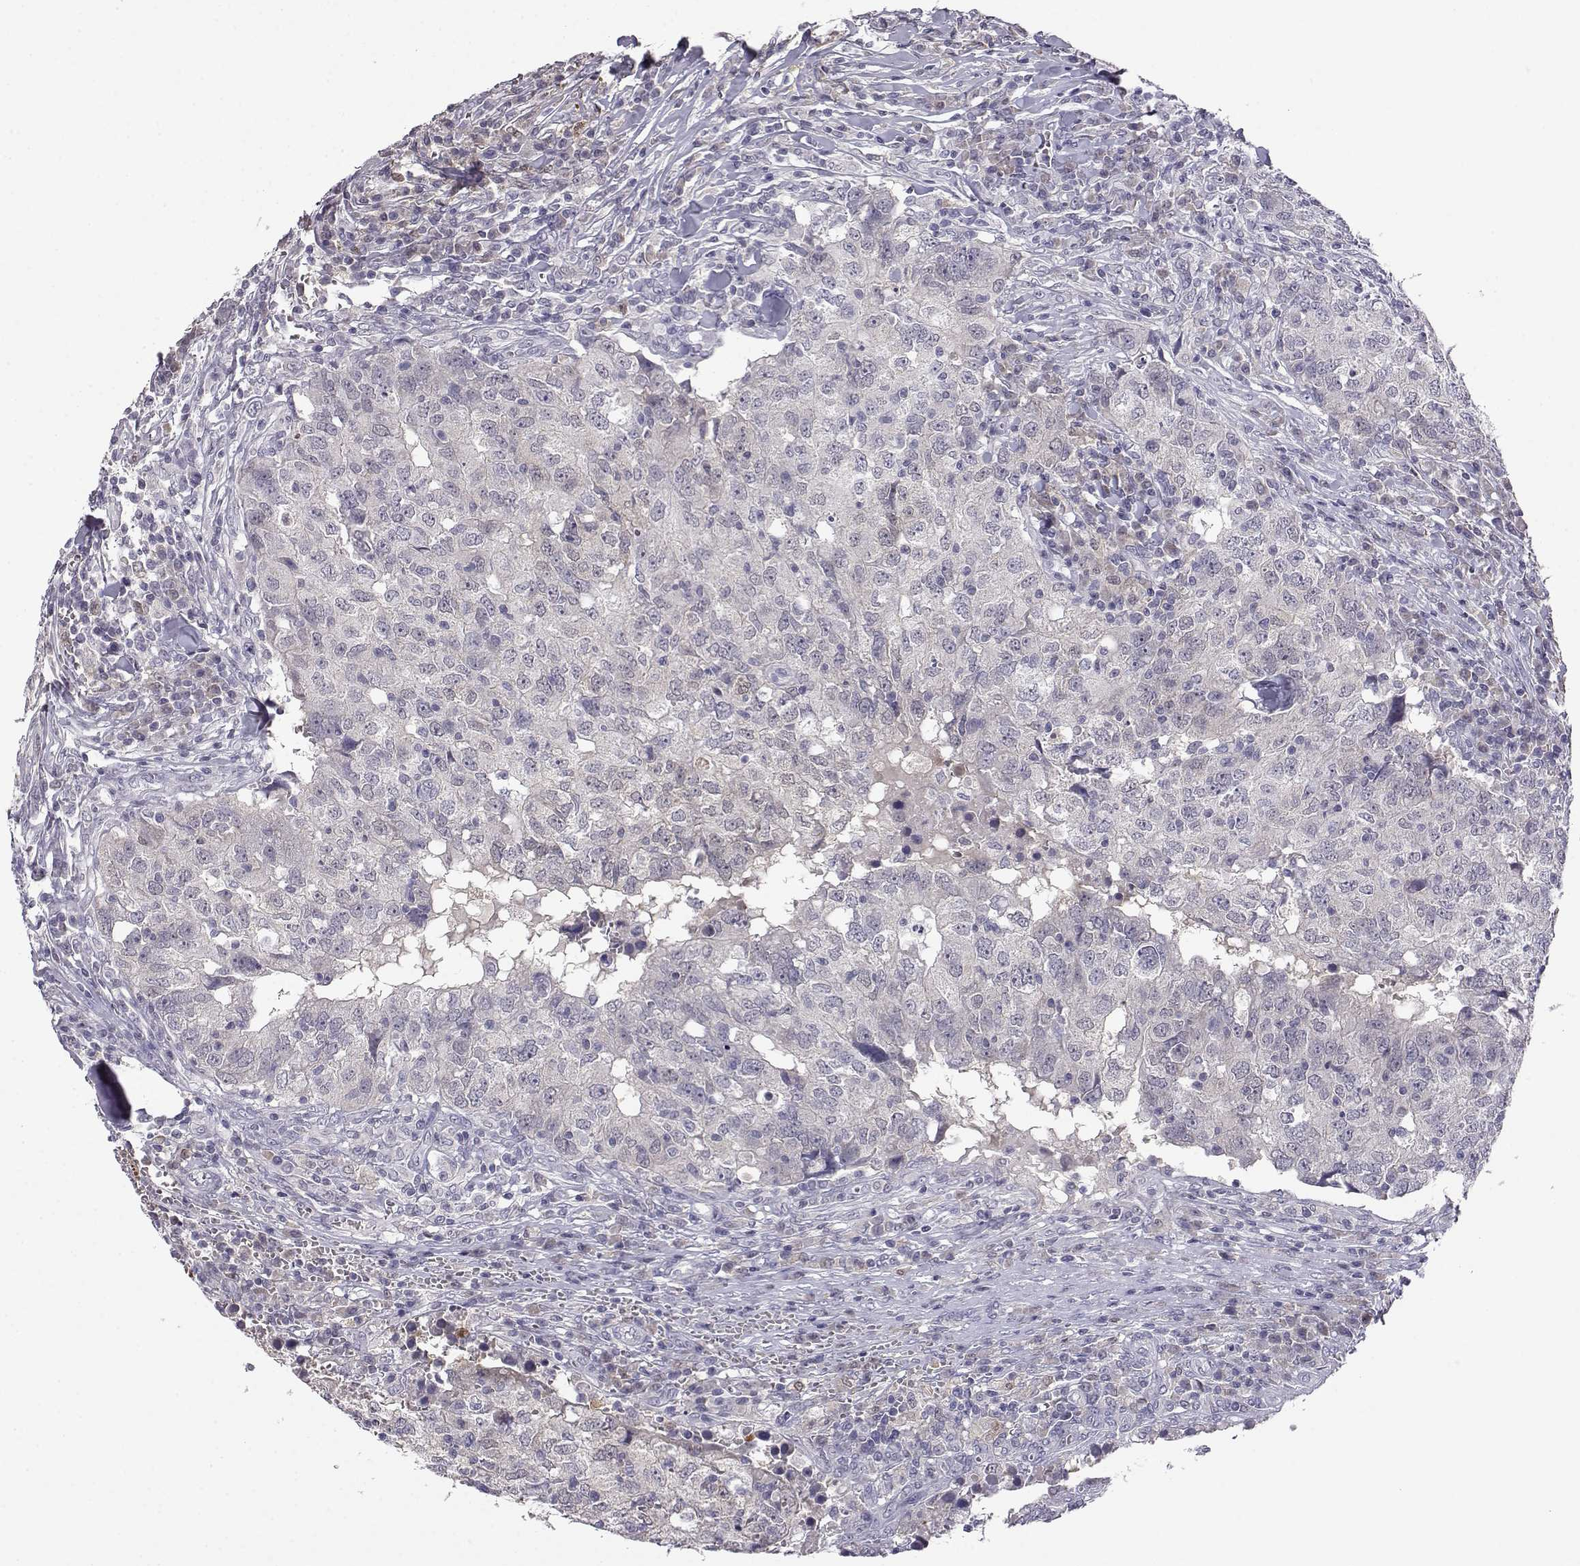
{"staining": {"intensity": "negative", "quantity": "none", "location": "none"}, "tissue": "breast cancer", "cell_type": "Tumor cells", "image_type": "cancer", "snomed": [{"axis": "morphology", "description": "Duct carcinoma"}, {"axis": "topography", "description": "Breast"}], "caption": "Breast intraductal carcinoma was stained to show a protein in brown. There is no significant positivity in tumor cells.", "gene": "AKR1B1", "patient": {"sex": "female", "age": 30}}